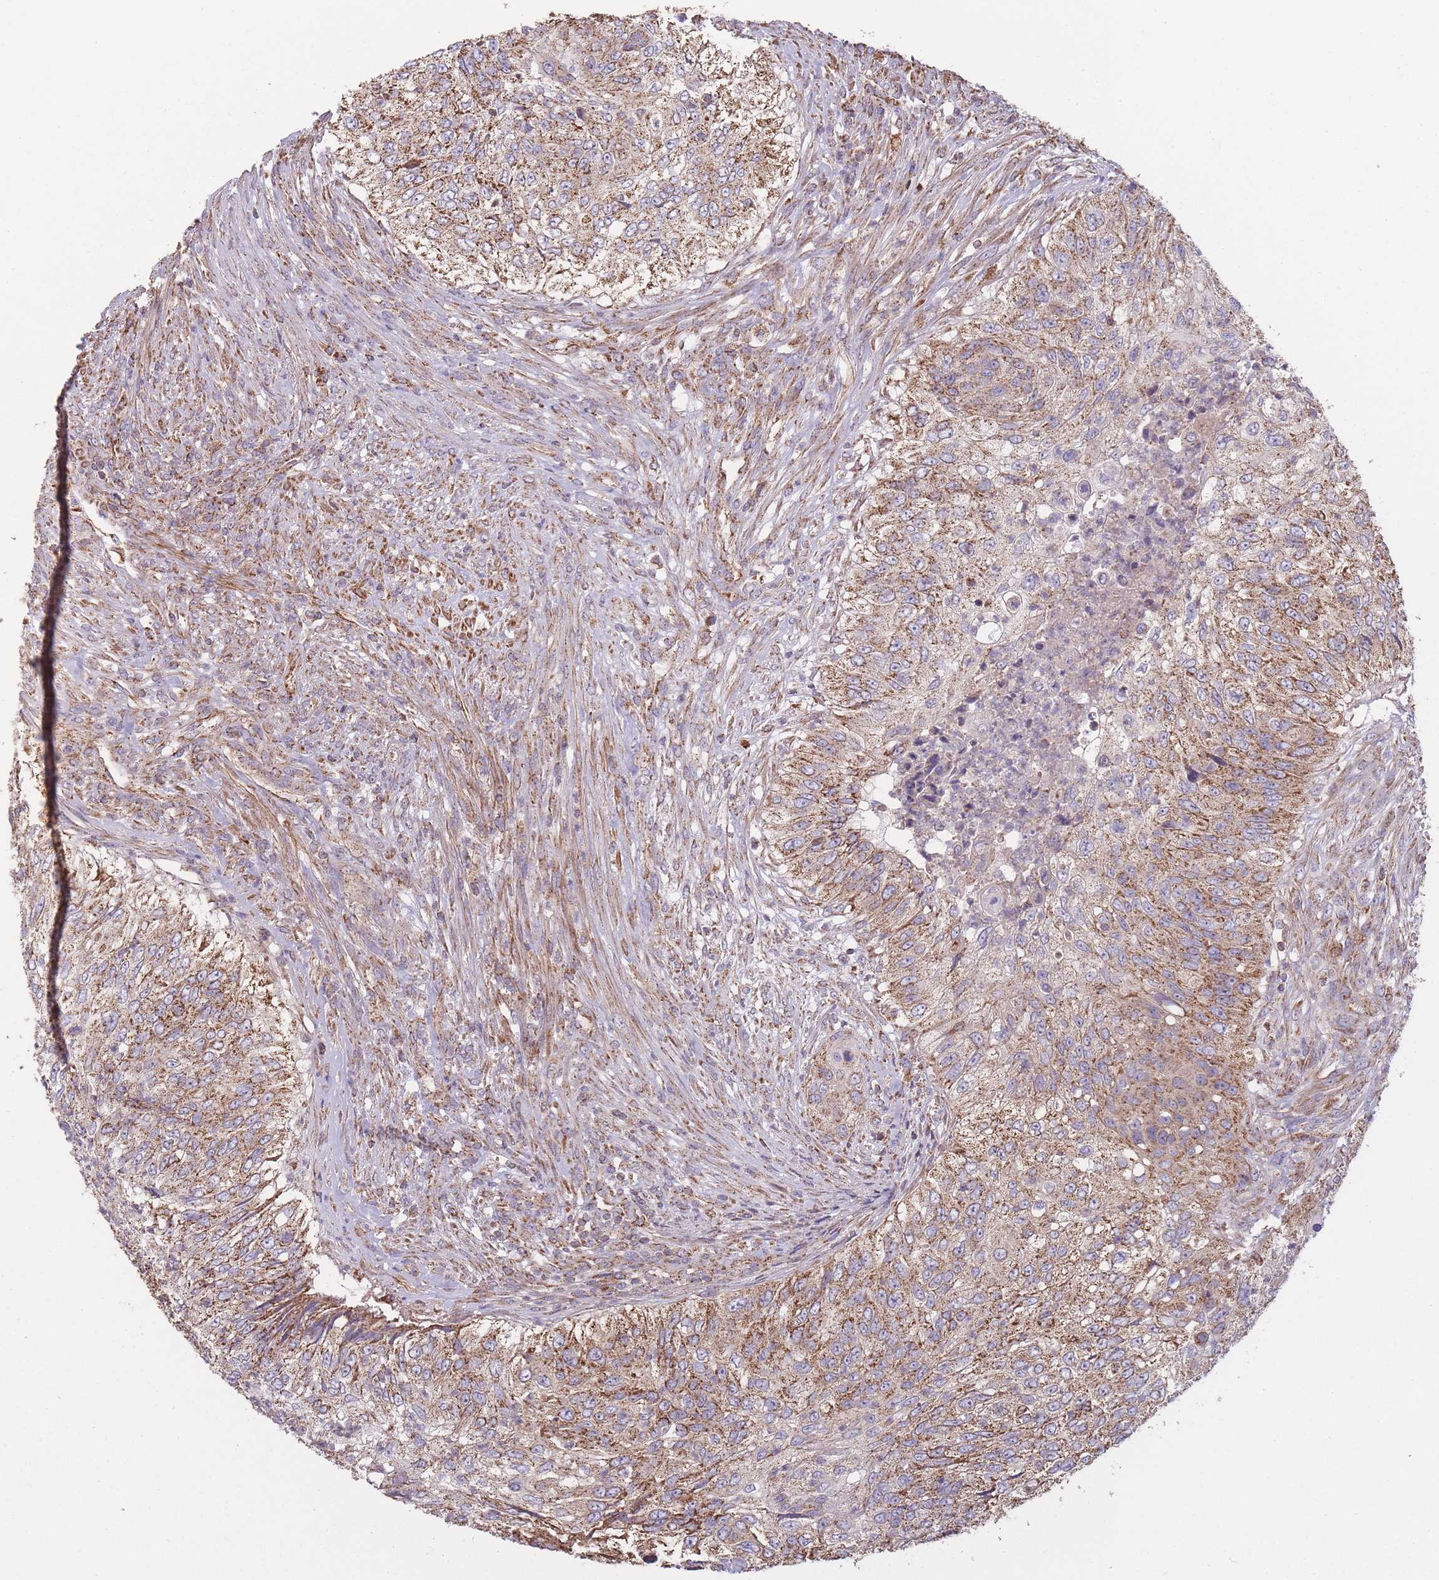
{"staining": {"intensity": "moderate", "quantity": ">75%", "location": "cytoplasmic/membranous"}, "tissue": "urothelial cancer", "cell_type": "Tumor cells", "image_type": "cancer", "snomed": [{"axis": "morphology", "description": "Urothelial carcinoma, High grade"}, {"axis": "topography", "description": "Urinary bladder"}], "caption": "IHC histopathology image of neoplastic tissue: human urothelial cancer stained using immunohistochemistry (IHC) demonstrates medium levels of moderate protein expression localized specifically in the cytoplasmic/membranous of tumor cells, appearing as a cytoplasmic/membranous brown color.", "gene": "KIF16B", "patient": {"sex": "female", "age": 60}}